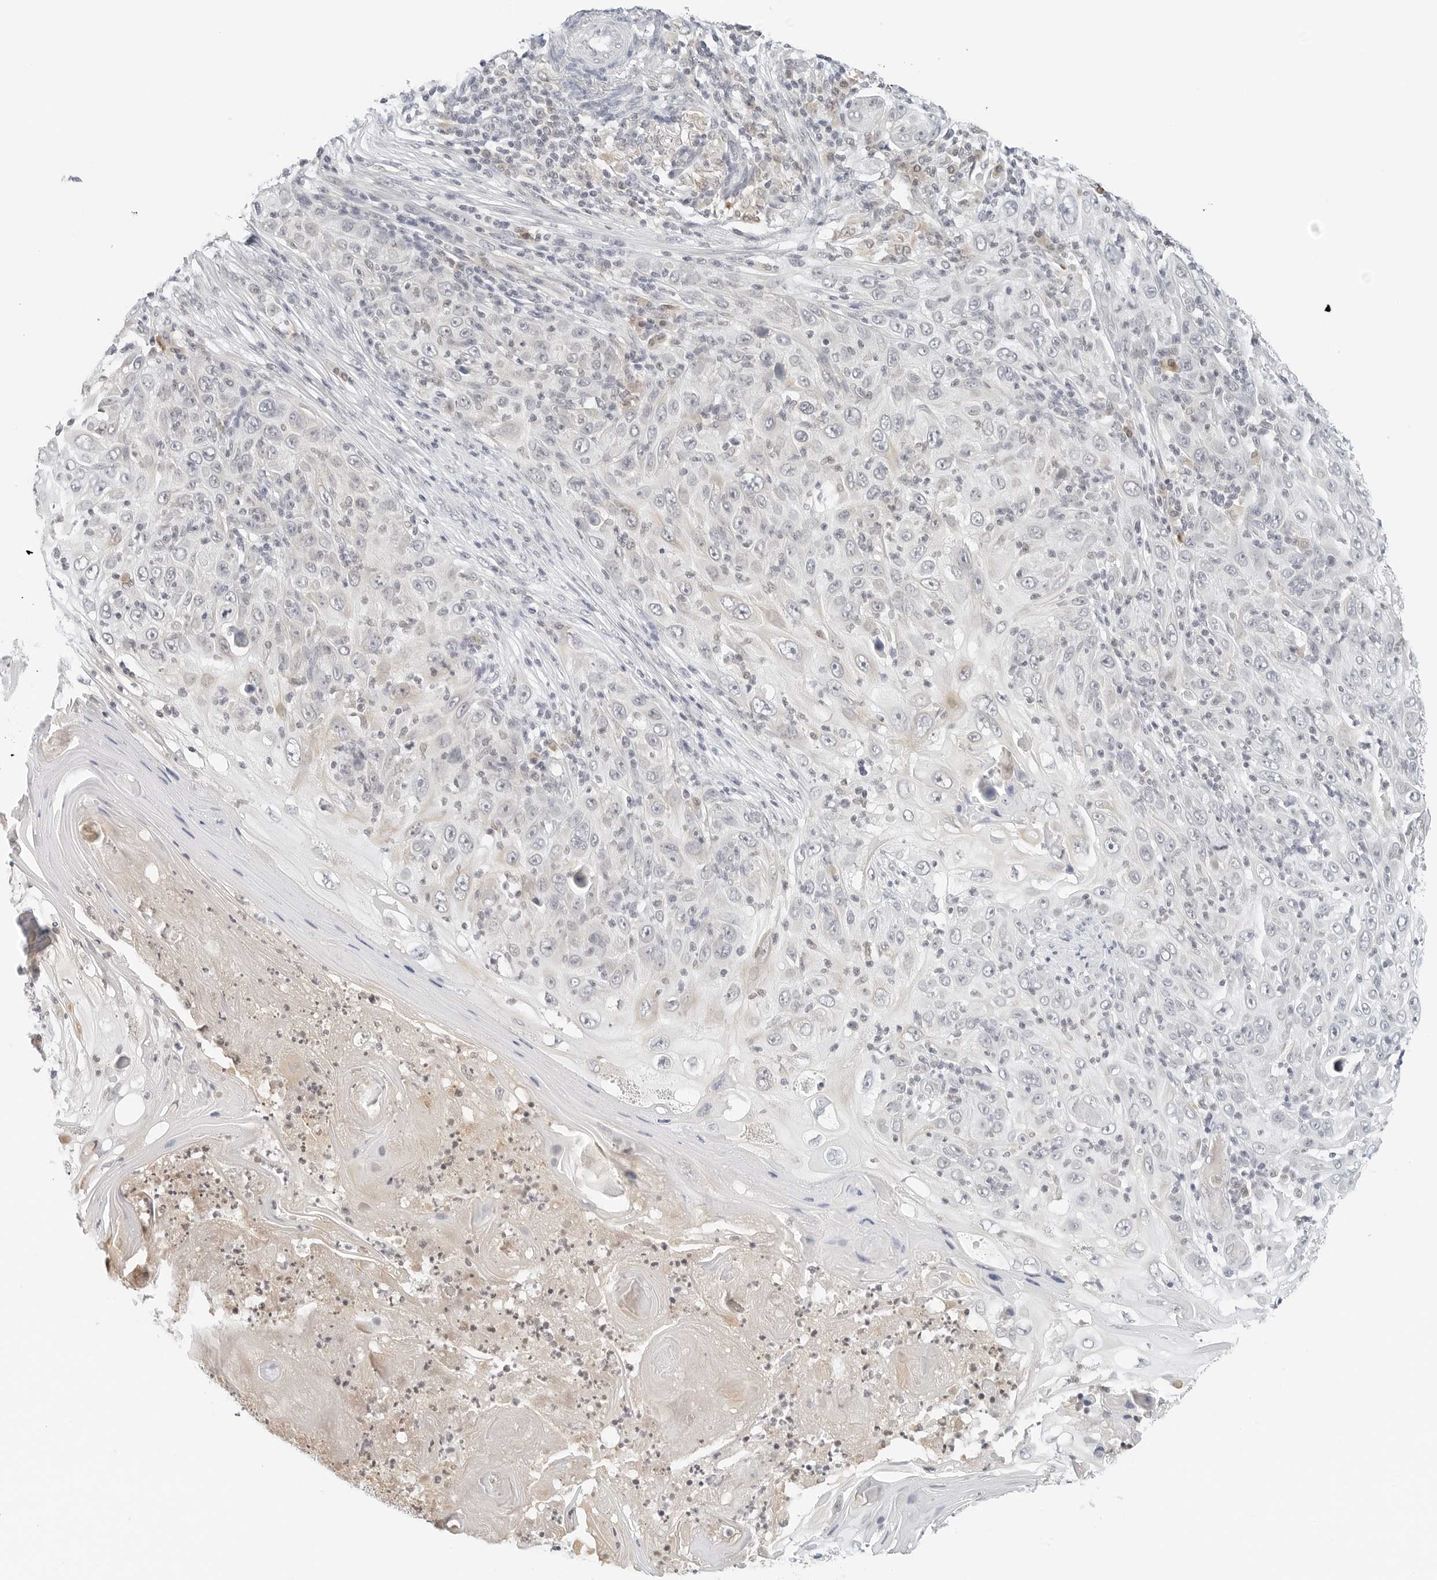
{"staining": {"intensity": "negative", "quantity": "none", "location": "none"}, "tissue": "skin cancer", "cell_type": "Tumor cells", "image_type": "cancer", "snomed": [{"axis": "morphology", "description": "Squamous cell carcinoma, NOS"}, {"axis": "topography", "description": "Skin"}], "caption": "The photomicrograph shows no significant positivity in tumor cells of skin squamous cell carcinoma.", "gene": "NEO1", "patient": {"sex": "female", "age": 88}}